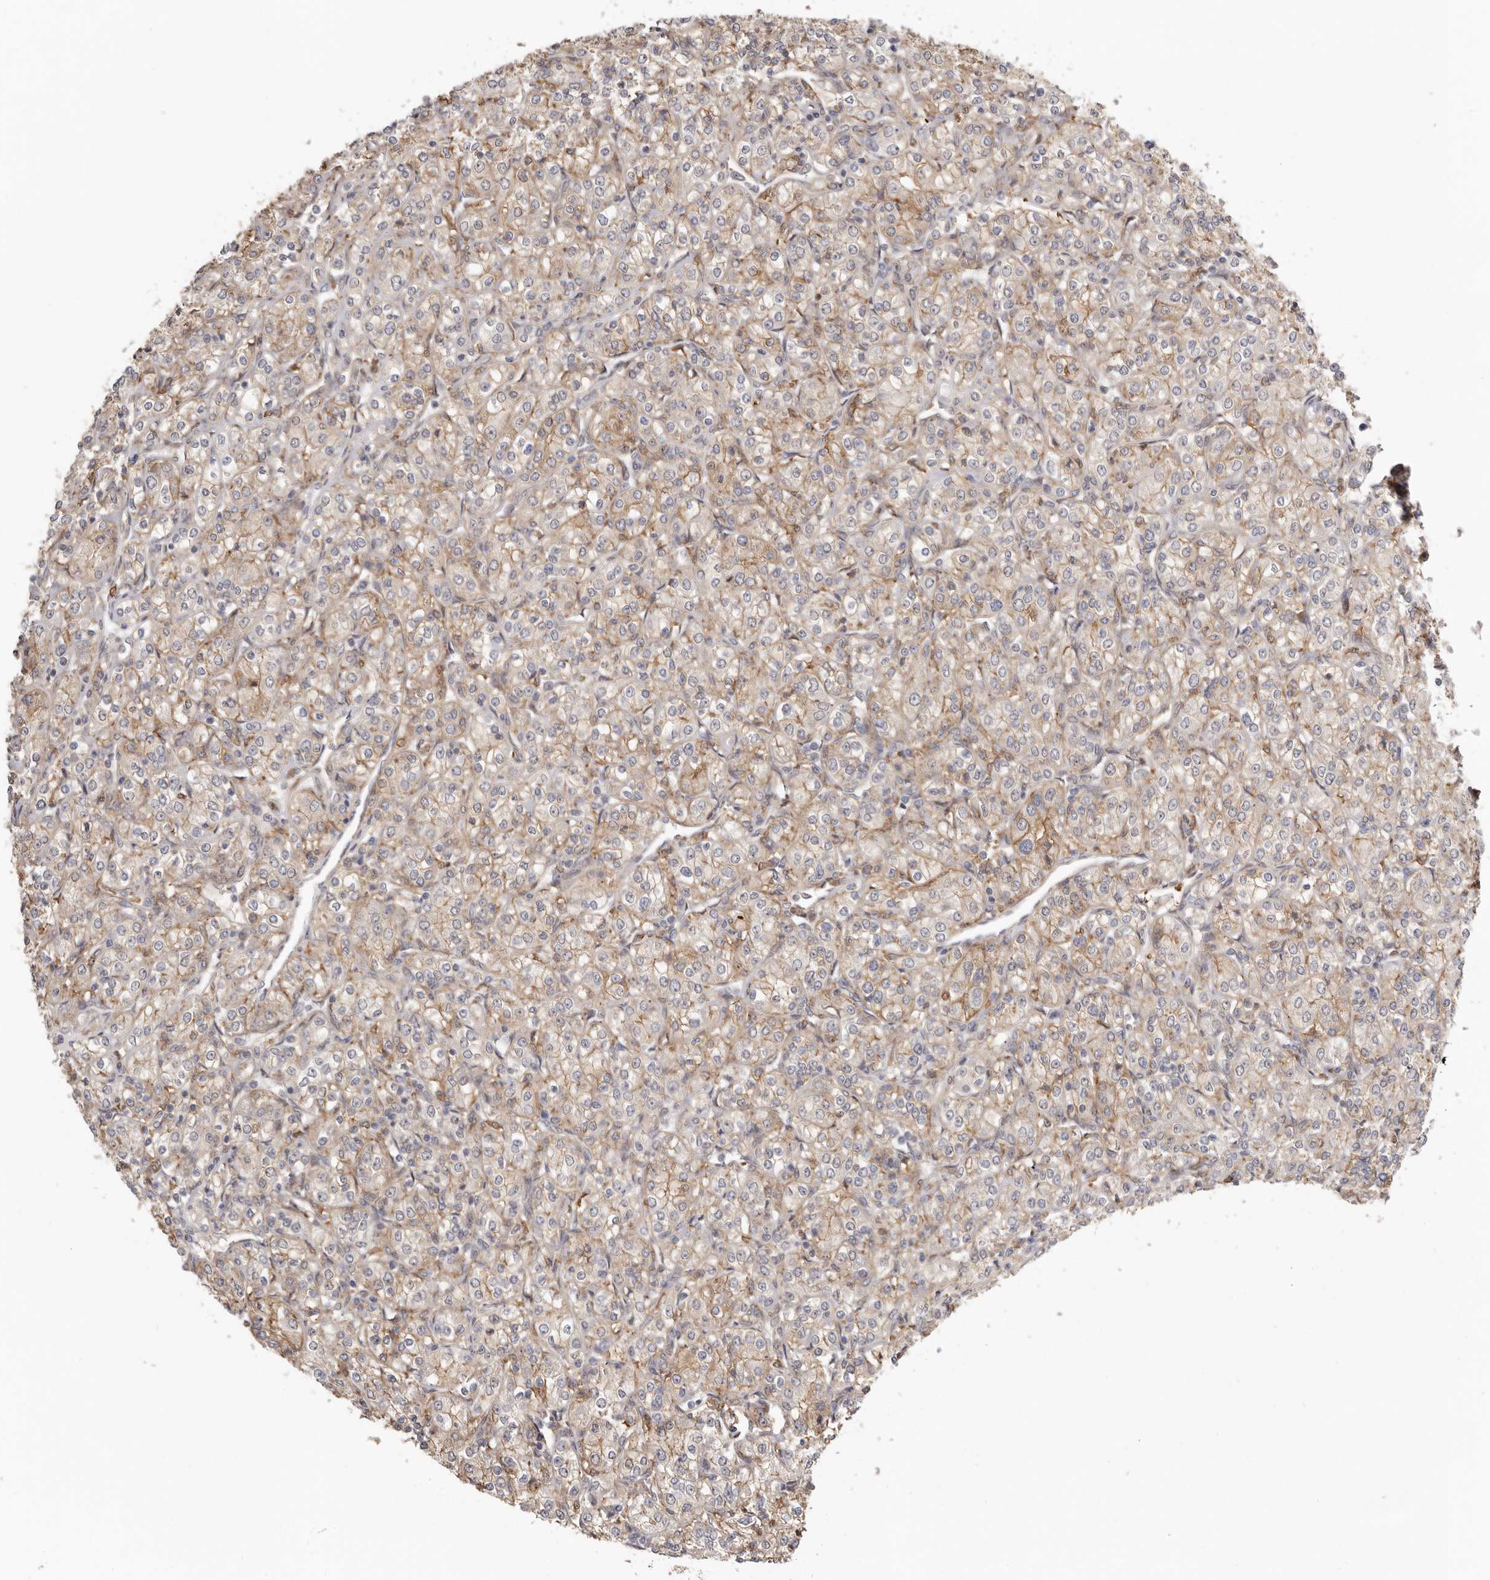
{"staining": {"intensity": "moderate", "quantity": "<25%", "location": "cytoplasmic/membranous"}, "tissue": "renal cancer", "cell_type": "Tumor cells", "image_type": "cancer", "snomed": [{"axis": "morphology", "description": "Adenocarcinoma, NOS"}, {"axis": "topography", "description": "Kidney"}], "caption": "This photomicrograph exhibits renal cancer stained with immunohistochemistry to label a protein in brown. The cytoplasmic/membranous of tumor cells show moderate positivity for the protein. Nuclei are counter-stained blue.", "gene": "MSRB2", "patient": {"sex": "male", "age": 77}}